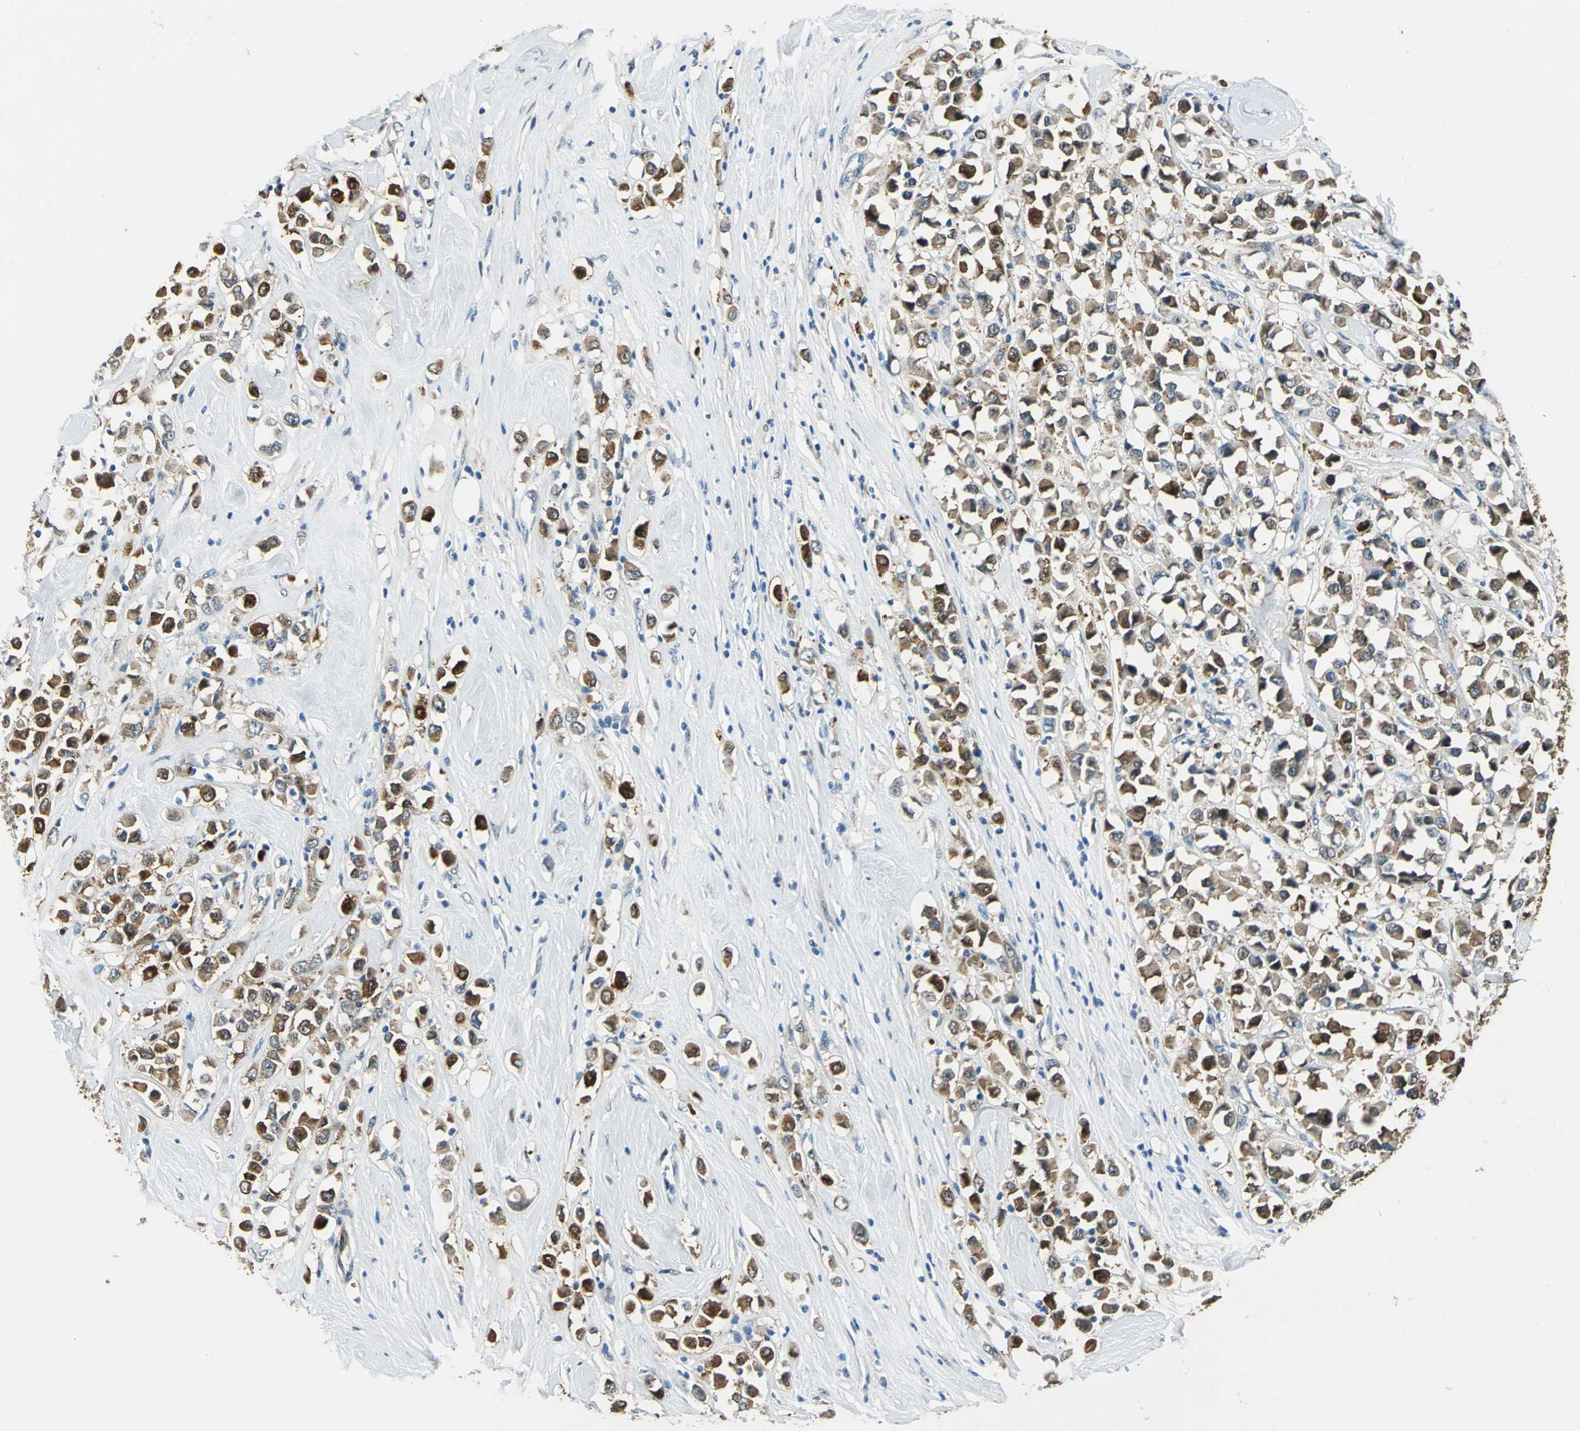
{"staining": {"intensity": "moderate", "quantity": ">75%", "location": "cytoplasmic/membranous"}, "tissue": "breast cancer", "cell_type": "Tumor cells", "image_type": "cancer", "snomed": [{"axis": "morphology", "description": "Duct carcinoma"}, {"axis": "topography", "description": "Breast"}], "caption": "Breast intraductal carcinoma tissue exhibits moderate cytoplasmic/membranous positivity in approximately >75% of tumor cells The protein is stained brown, and the nuclei are stained in blue (DAB IHC with brightfield microscopy, high magnification).", "gene": "HSPB1", "patient": {"sex": "female", "age": 61}}